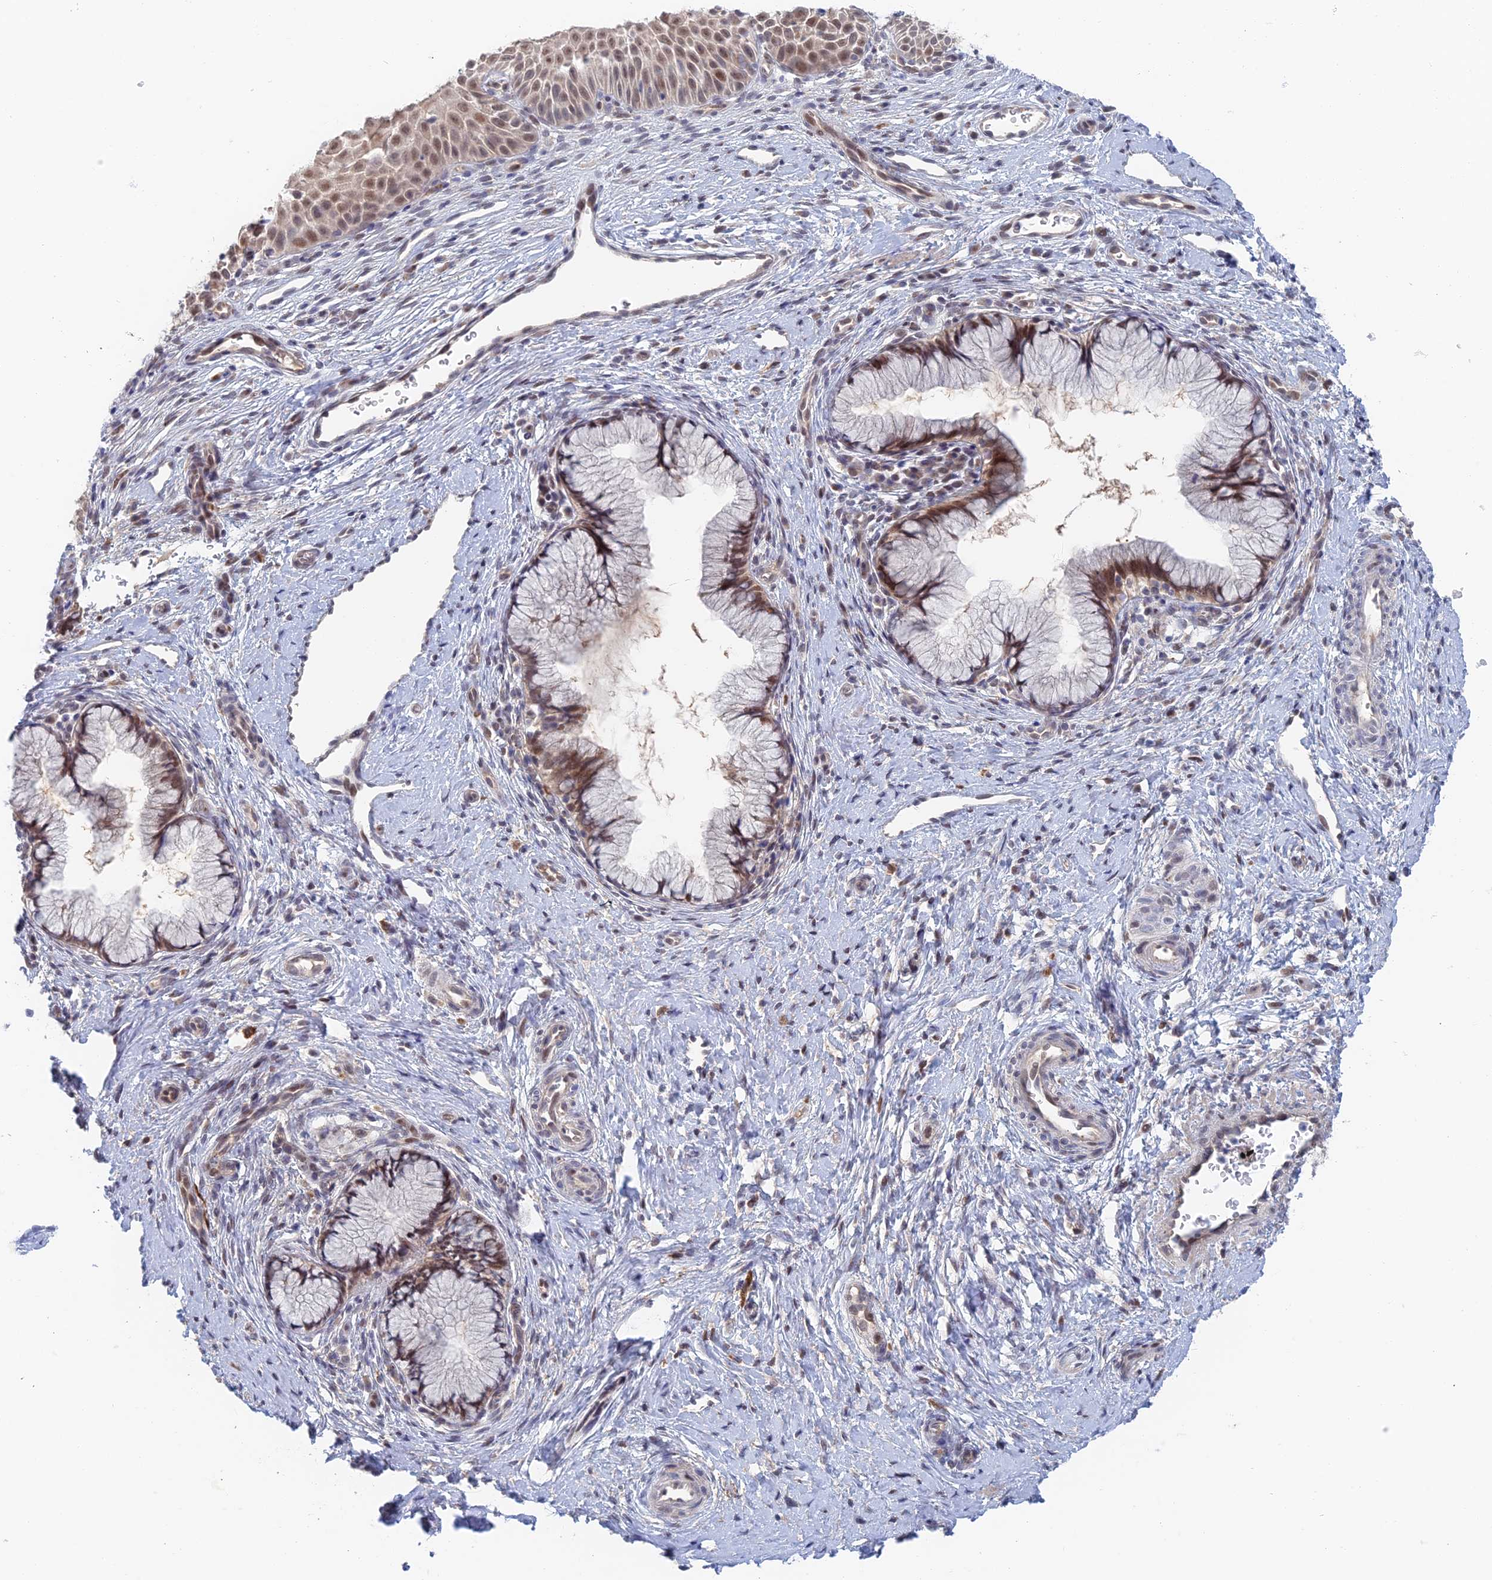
{"staining": {"intensity": "moderate", "quantity": ">75%", "location": "nuclear"}, "tissue": "cervix", "cell_type": "Glandular cells", "image_type": "normal", "snomed": [{"axis": "morphology", "description": "Normal tissue, NOS"}, {"axis": "topography", "description": "Cervix"}], "caption": "Protein staining of benign cervix demonstrates moderate nuclear staining in about >75% of glandular cells. (IHC, brightfield microscopy, high magnification).", "gene": "ZUP1", "patient": {"sex": "female", "age": 36}}